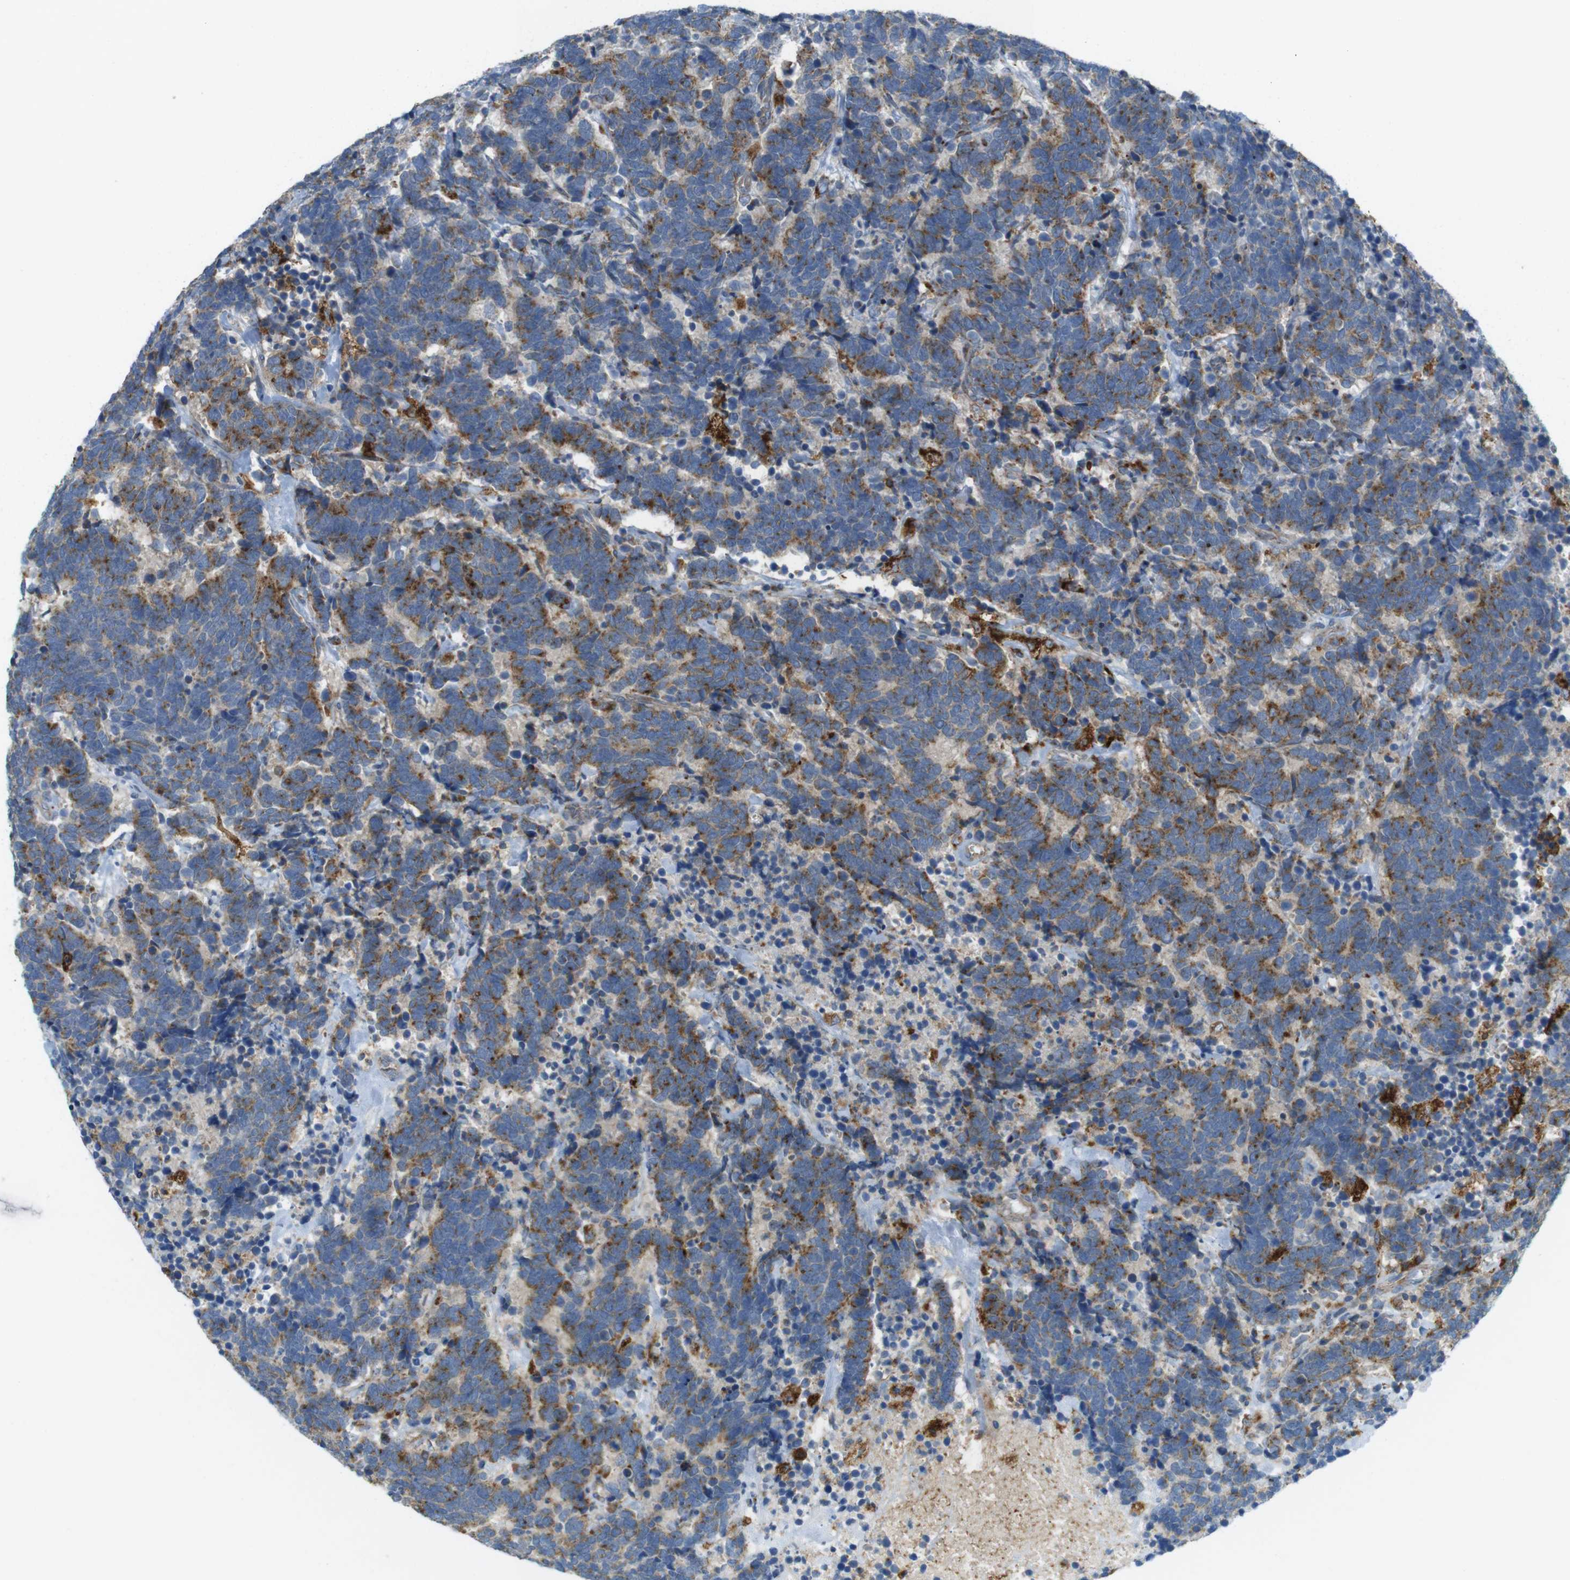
{"staining": {"intensity": "moderate", "quantity": ">75%", "location": "cytoplasmic/membranous"}, "tissue": "carcinoid", "cell_type": "Tumor cells", "image_type": "cancer", "snomed": [{"axis": "morphology", "description": "Carcinoma, NOS"}, {"axis": "morphology", "description": "Carcinoid, malignant, NOS"}, {"axis": "topography", "description": "Urinary bladder"}], "caption": "IHC histopathology image of neoplastic tissue: carcinoid stained using immunohistochemistry (IHC) exhibits medium levels of moderate protein expression localized specifically in the cytoplasmic/membranous of tumor cells, appearing as a cytoplasmic/membranous brown color.", "gene": "LAMP1", "patient": {"sex": "male", "age": 57}}